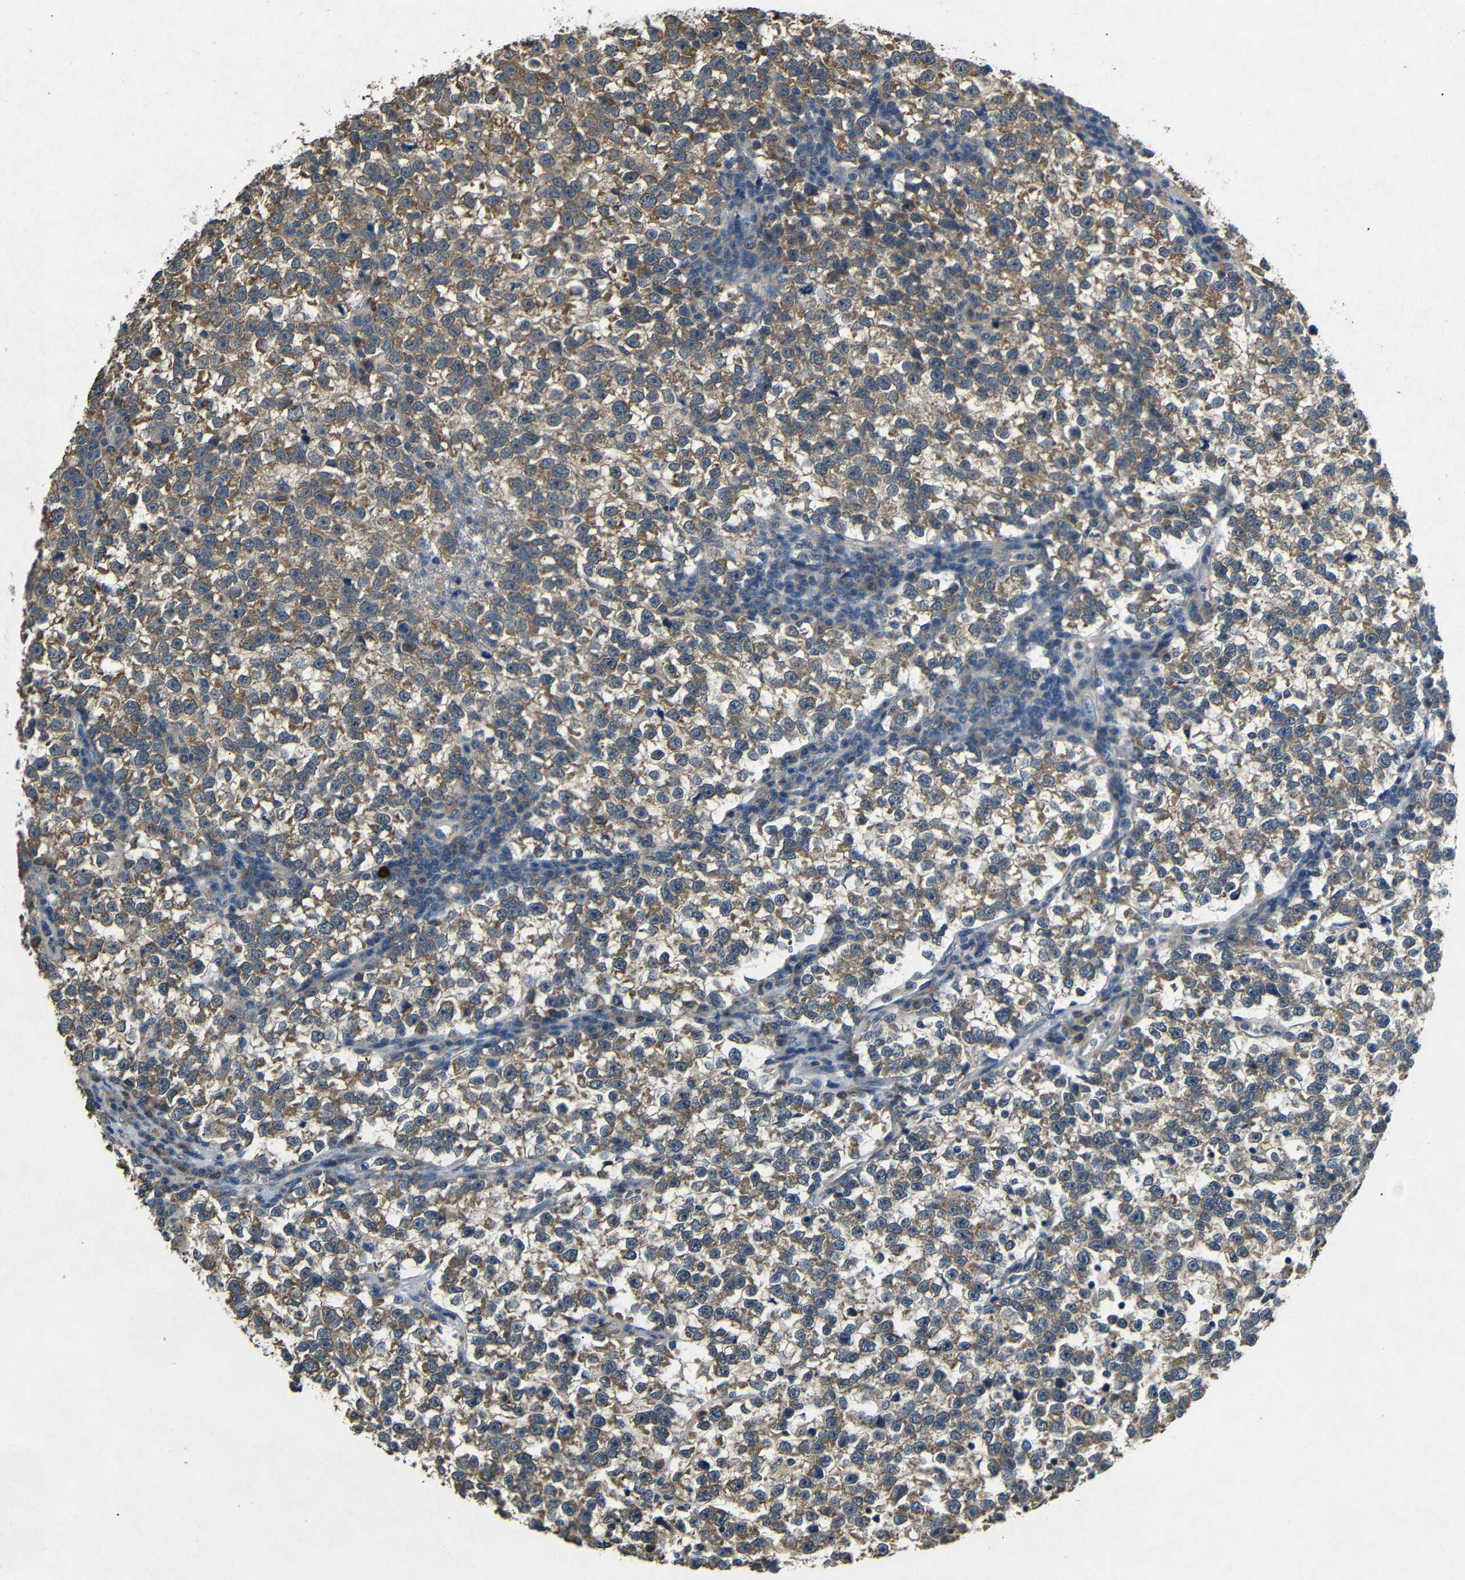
{"staining": {"intensity": "moderate", "quantity": "25%-75%", "location": "cytoplasmic/membranous"}, "tissue": "testis cancer", "cell_type": "Tumor cells", "image_type": "cancer", "snomed": [{"axis": "morphology", "description": "Normal tissue, NOS"}, {"axis": "morphology", "description": "Seminoma, NOS"}, {"axis": "topography", "description": "Testis"}], "caption": "Testis seminoma stained with IHC reveals moderate cytoplasmic/membranous expression in approximately 25%-75% of tumor cells.", "gene": "BNIP3", "patient": {"sex": "male", "age": 43}}